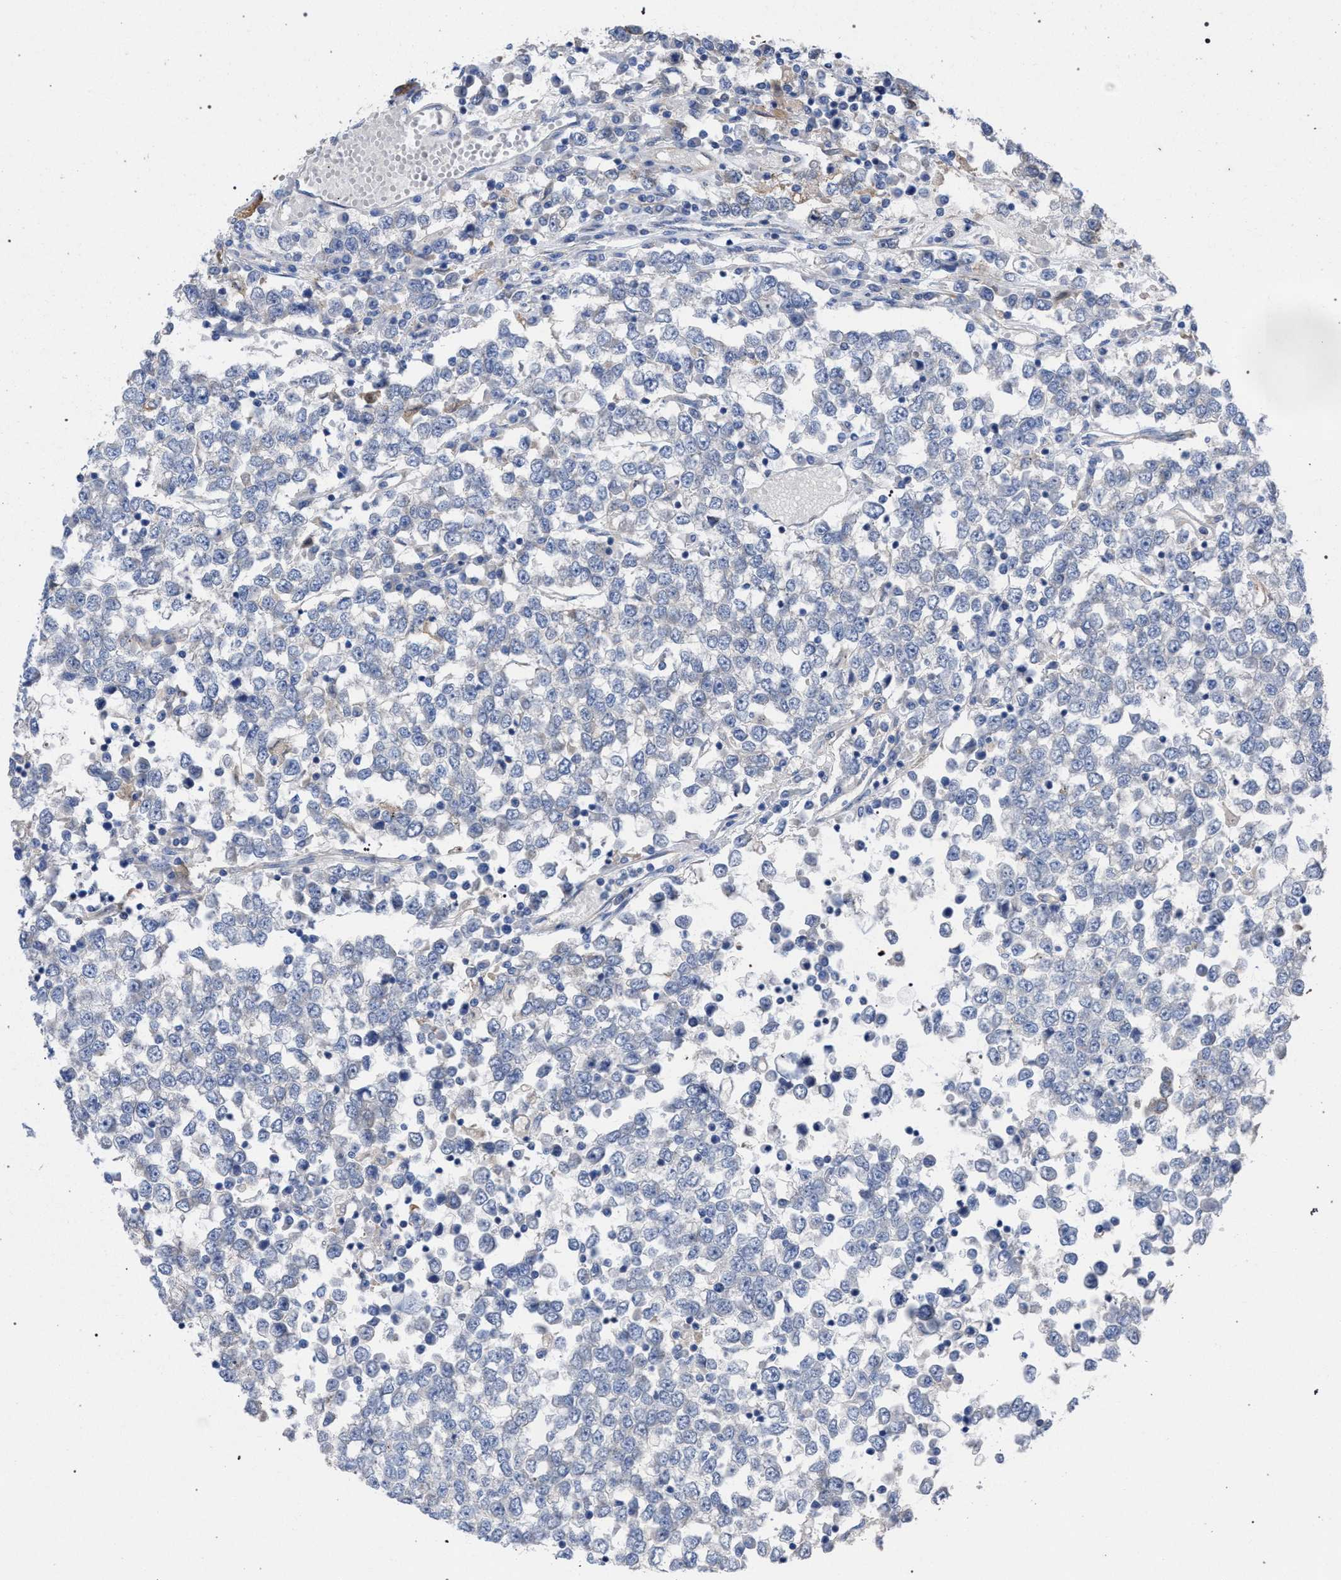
{"staining": {"intensity": "negative", "quantity": "none", "location": "none"}, "tissue": "testis cancer", "cell_type": "Tumor cells", "image_type": "cancer", "snomed": [{"axis": "morphology", "description": "Seminoma, NOS"}, {"axis": "topography", "description": "Testis"}], "caption": "A micrograph of human testis seminoma is negative for staining in tumor cells. (Stains: DAB (3,3'-diaminobenzidine) immunohistochemistry with hematoxylin counter stain, Microscopy: brightfield microscopy at high magnification).", "gene": "GMPR", "patient": {"sex": "male", "age": 65}}